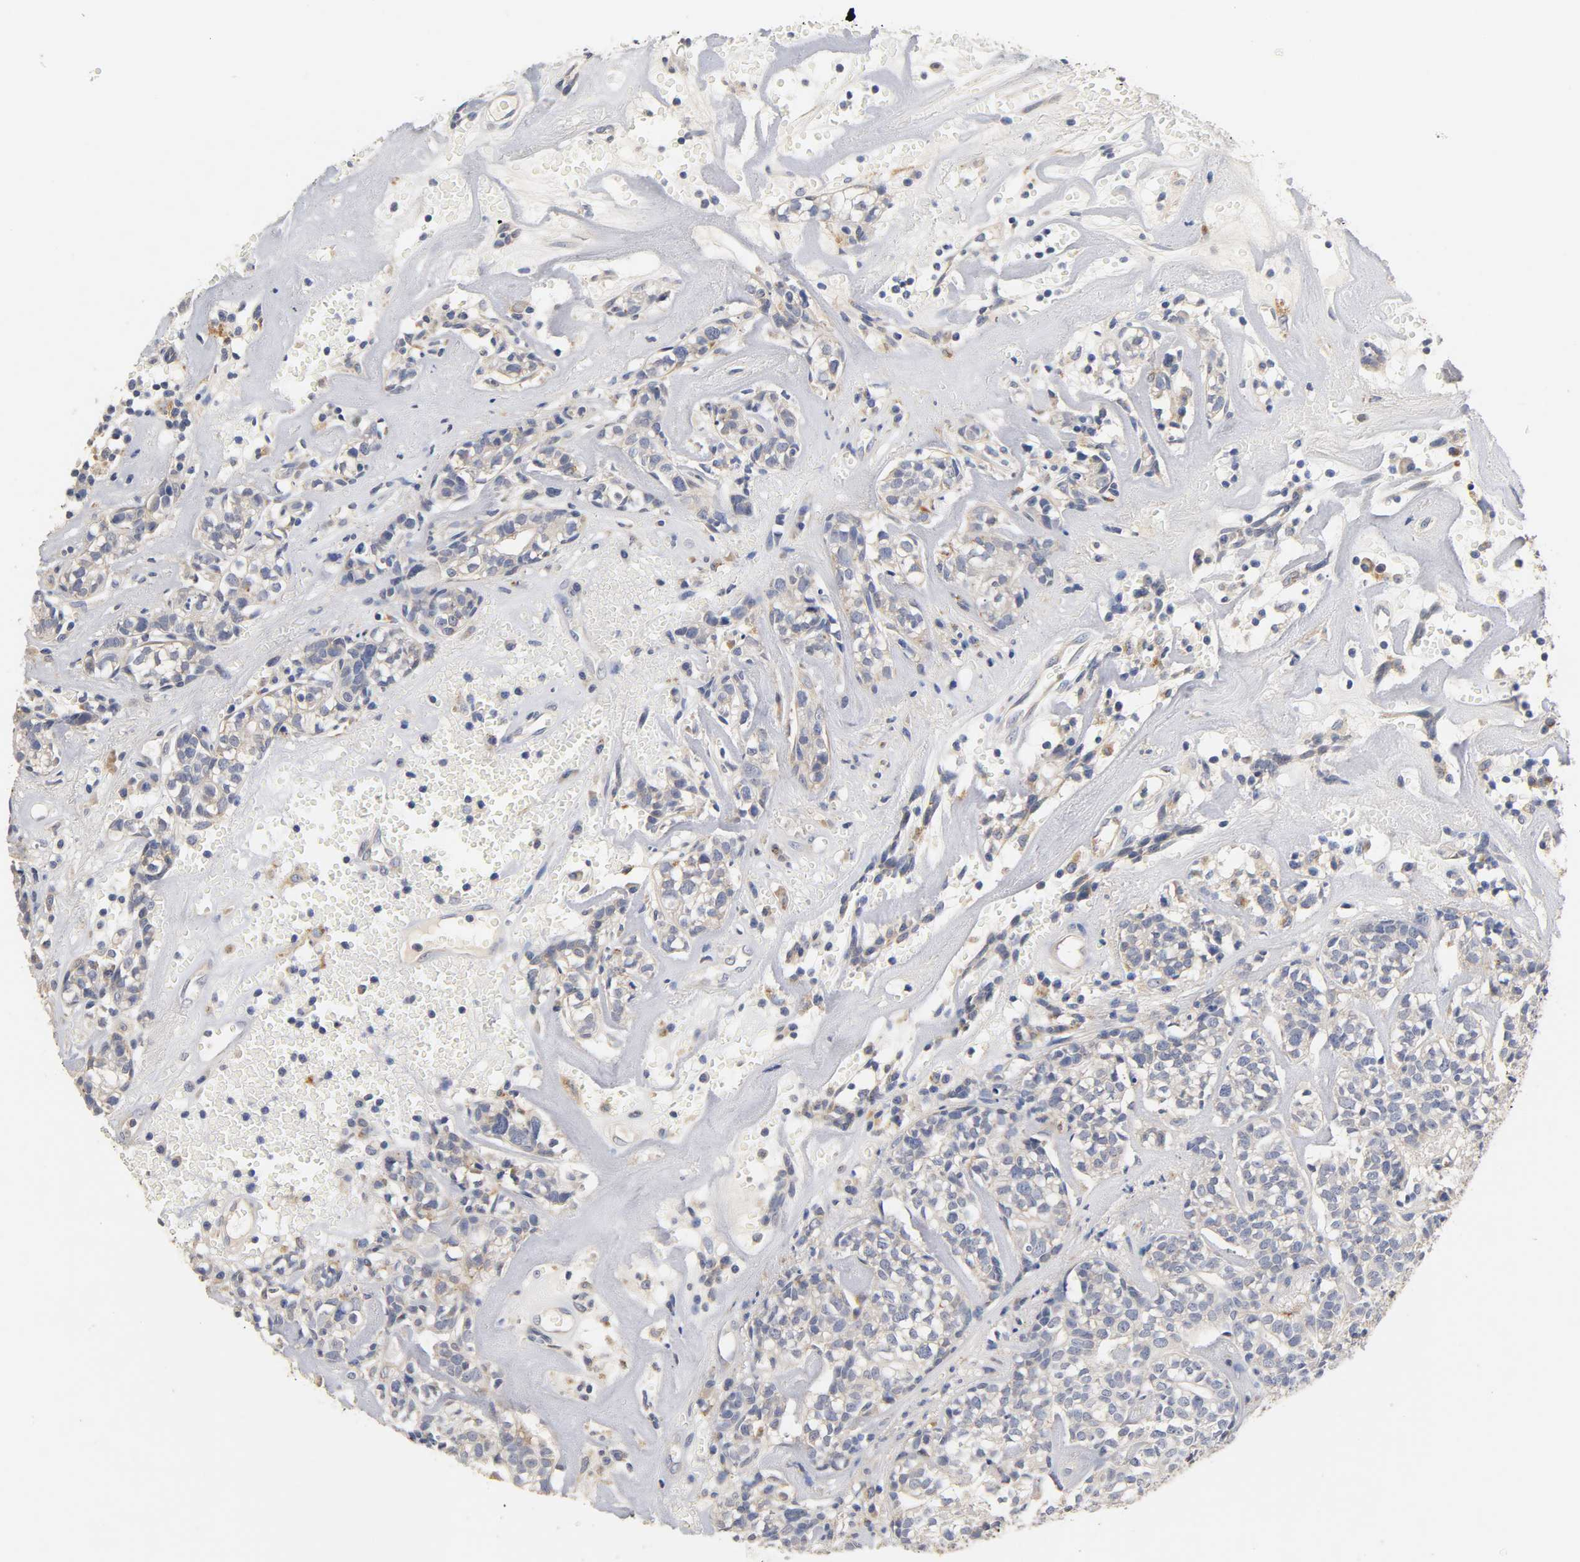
{"staining": {"intensity": "negative", "quantity": "none", "location": "none"}, "tissue": "head and neck cancer", "cell_type": "Tumor cells", "image_type": "cancer", "snomed": [{"axis": "morphology", "description": "Adenocarcinoma, NOS"}, {"axis": "topography", "description": "Salivary gland"}, {"axis": "topography", "description": "Head-Neck"}], "caption": "Head and neck cancer was stained to show a protein in brown. There is no significant expression in tumor cells. (DAB IHC visualized using brightfield microscopy, high magnification).", "gene": "SEMA5A", "patient": {"sex": "female", "age": 65}}